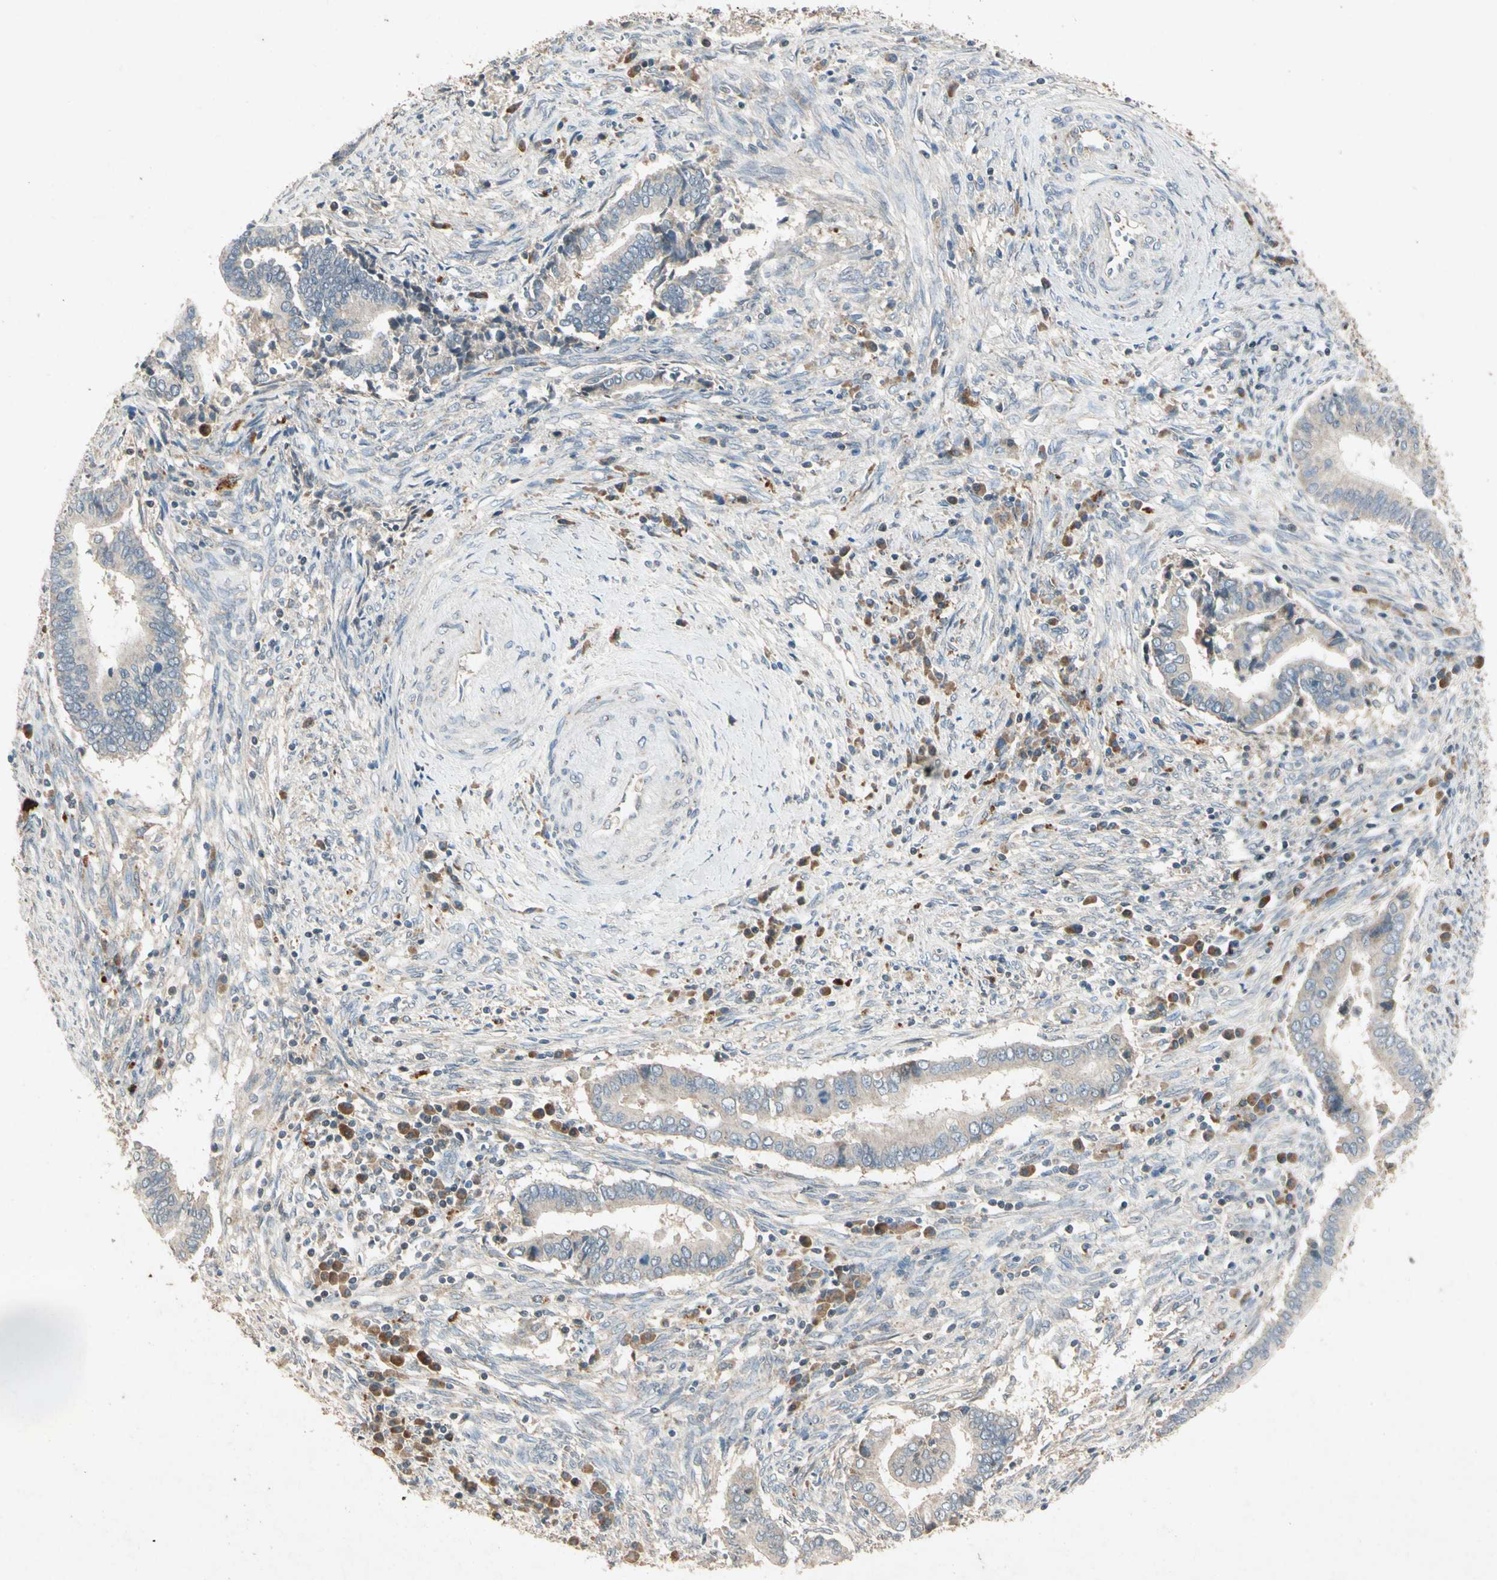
{"staining": {"intensity": "weak", "quantity": "25%-75%", "location": "cytoplasmic/membranous"}, "tissue": "cervical cancer", "cell_type": "Tumor cells", "image_type": "cancer", "snomed": [{"axis": "morphology", "description": "Adenocarcinoma, NOS"}, {"axis": "topography", "description": "Cervix"}], "caption": "Cervical cancer stained with DAB immunohistochemistry reveals low levels of weak cytoplasmic/membranous positivity in about 25%-75% of tumor cells.", "gene": "GPLD1", "patient": {"sex": "female", "age": 44}}